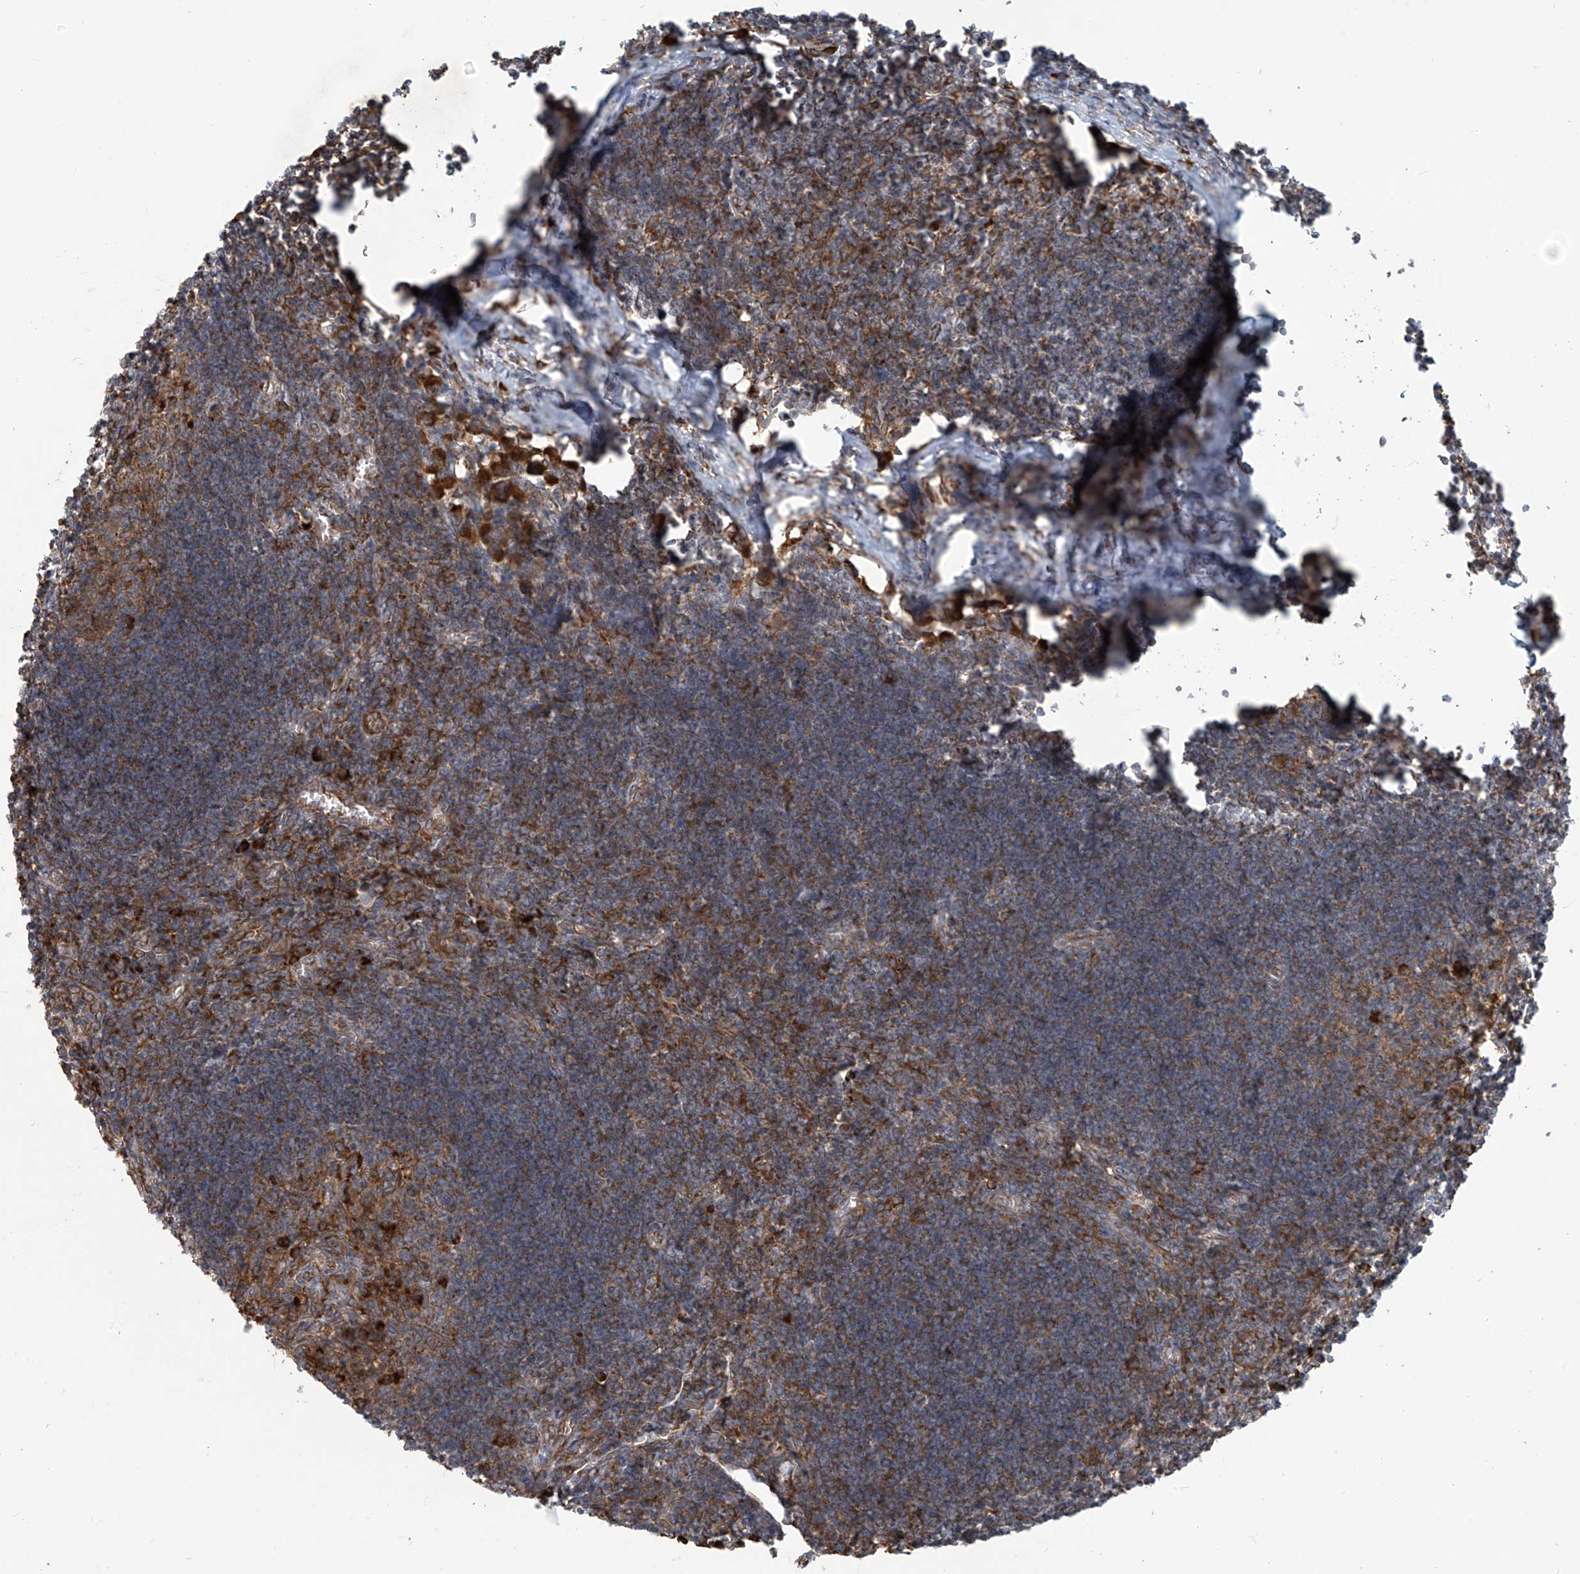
{"staining": {"intensity": "strong", "quantity": "25%-75%", "location": "cytoplasmic/membranous"}, "tissue": "lymph node", "cell_type": "Germinal center cells", "image_type": "normal", "snomed": [{"axis": "morphology", "description": "Normal tissue, NOS"}, {"axis": "morphology", "description": "Malignant melanoma, Metastatic site"}, {"axis": "topography", "description": "Lymph node"}], "caption": "Immunohistochemistry (IHC) (DAB (3,3'-diaminobenzidine)) staining of normal human lymph node shows strong cytoplasmic/membranous protein positivity in approximately 25%-75% of germinal center cells. Ihc stains the protein in brown and the nuclei are stained blue.", "gene": "KATNIP", "patient": {"sex": "male", "age": 41}}